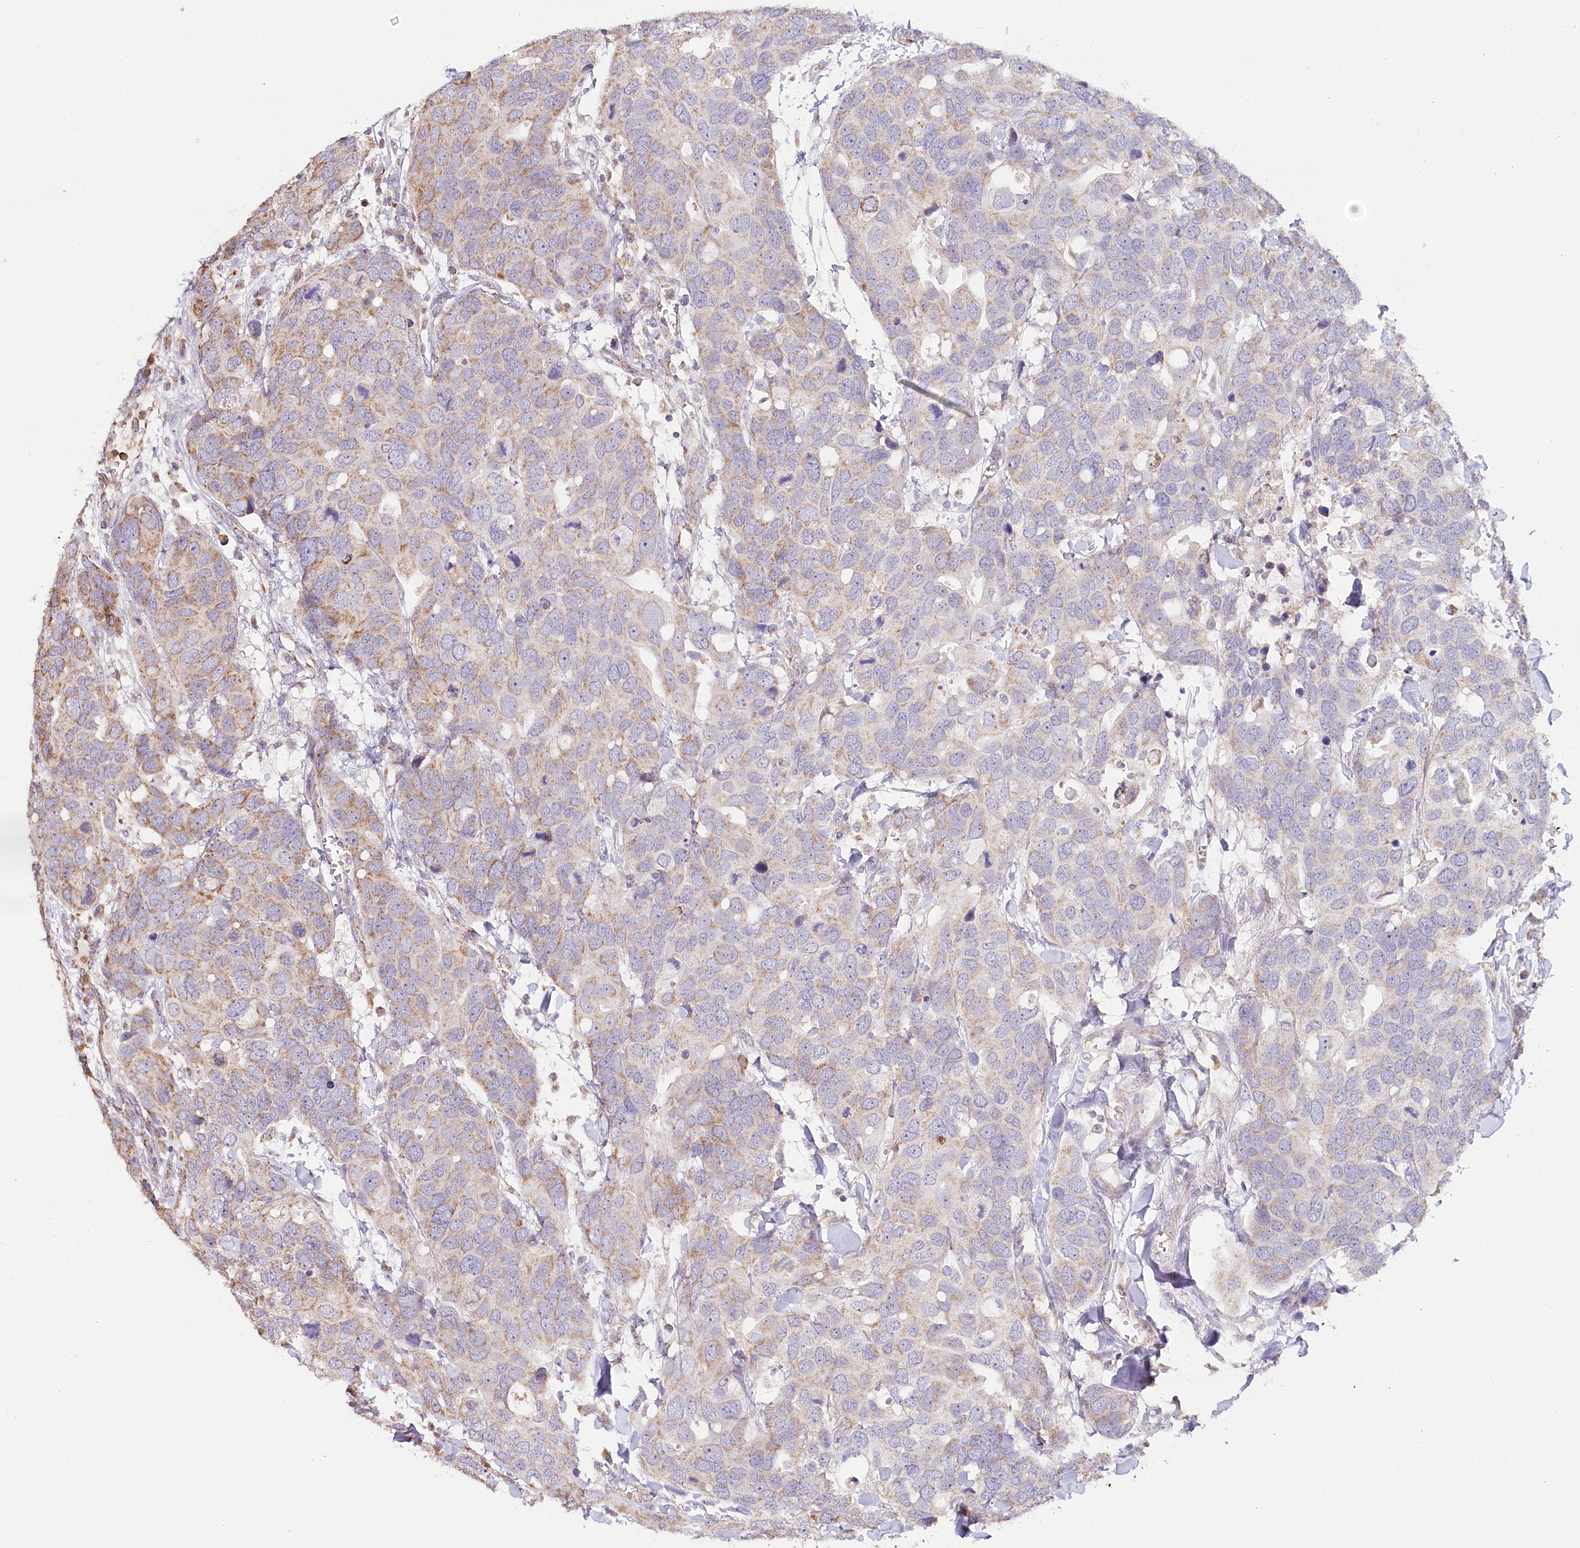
{"staining": {"intensity": "weak", "quantity": "<25%", "location": "cytoplasmic/membranous"}, "tissue": "breast cancer", "cell_type": "Tumor cells", "image_type": "cancer", "snomed": [{"axis": "morphology", "description": "Duct carcinoma"}, {"axis": "topography", "description": "Breast"}], "caption": "IHC of breast cancer shows no positivity in tumor cells.", "gene": "MMP25", "patient": {"sex": "female", "age": 83}}